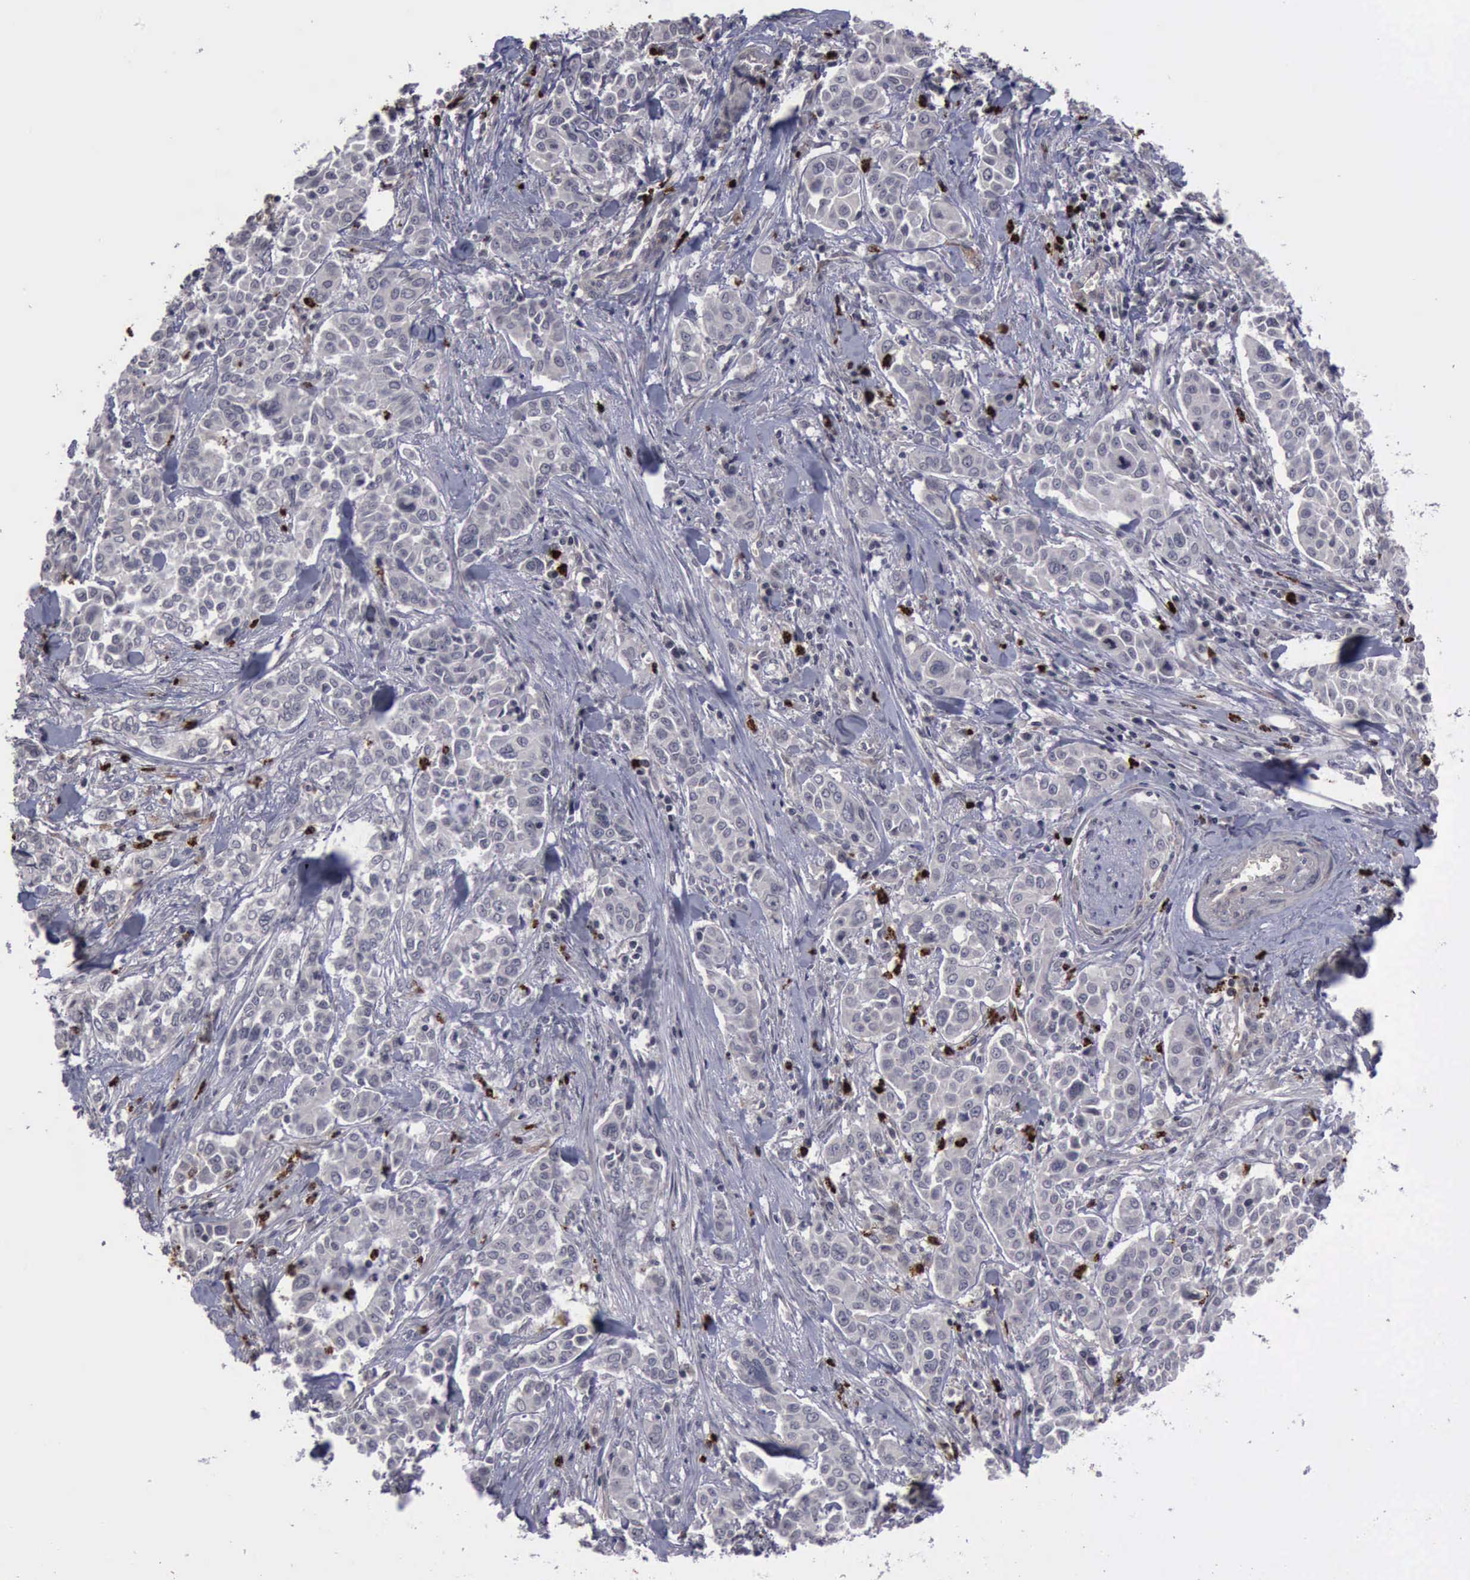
{"staining": {"intensity": "negative", "quantity": "none", "location": "none"}, "tissue": "pancreatic cancer", "cell_type": "Tumor cells", "image_type": "cancer", "snomed": [{"axis": "morphology", "description": "Adenocarcinoma, NOS"}, {"axis": "topography", "description": "Pancreas"}], "caption": "Immunohistochemical staining of adenocarcinoma (pancreatic) displays no significant positivity in tumor cells.", "gene": "MMP9", "patient": {"sex": "female", "age": 52}}